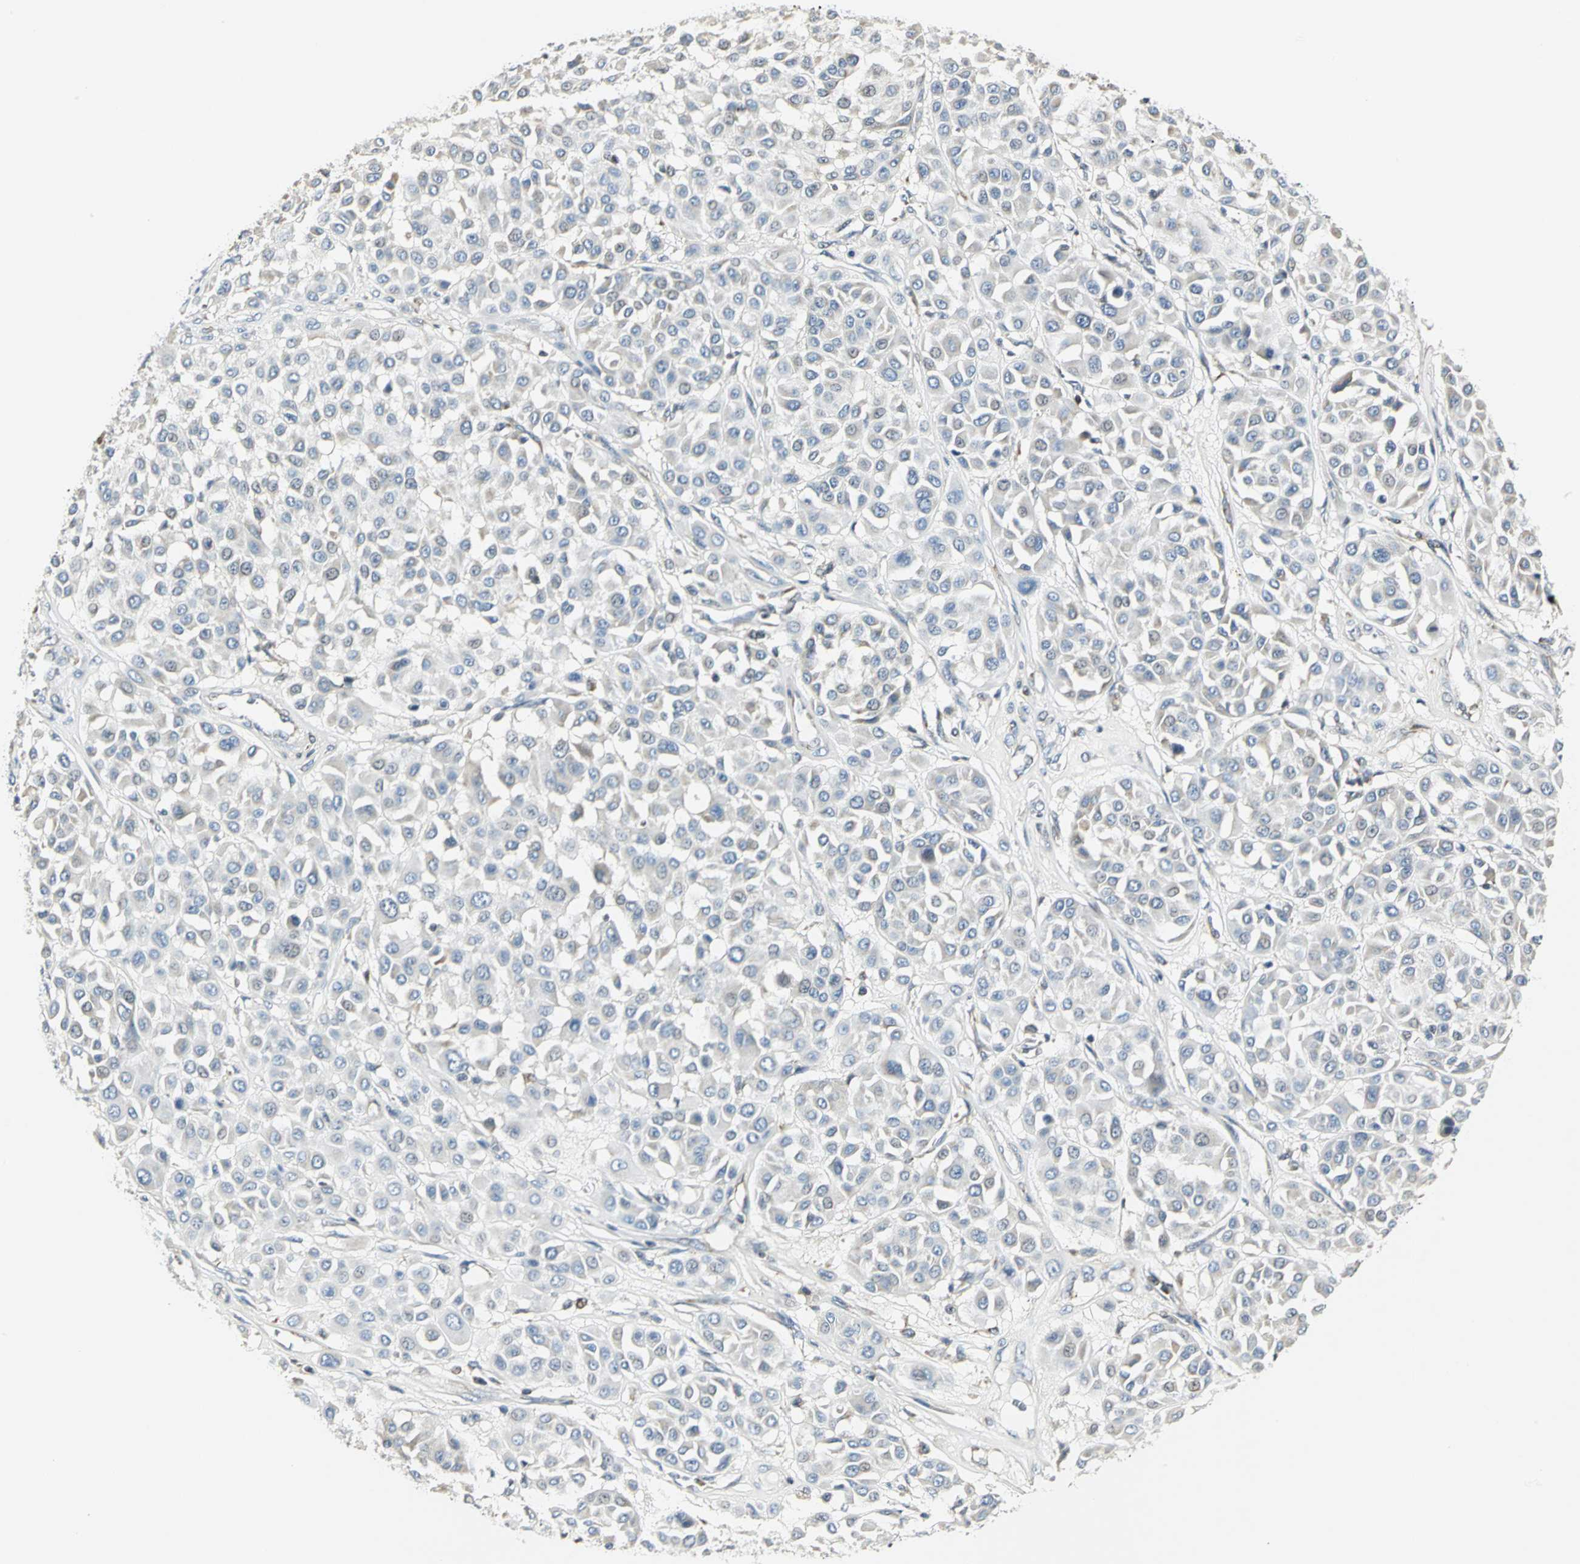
{"staining": {"intensity": "weak", "quantity": "<25%", "location": "cytoplasmic/membranous"}, "tissue": "melanoma", "cell_type": "Tumor cells", "image_type": "cancer", "snomed": [{"axis": "morphology", "description": "Malignant melanoma, Metastatic site"}, {"axis": "topography", "description": "Soft tissue"}], "caption": "High power microscopy photomicrograph of an IHC micrograph of malignant melanoma (metastatic site), revealing no significant positivity in tumor cells.", "gene": "USP40", "patient": {"sex": "male", "age": 41}}